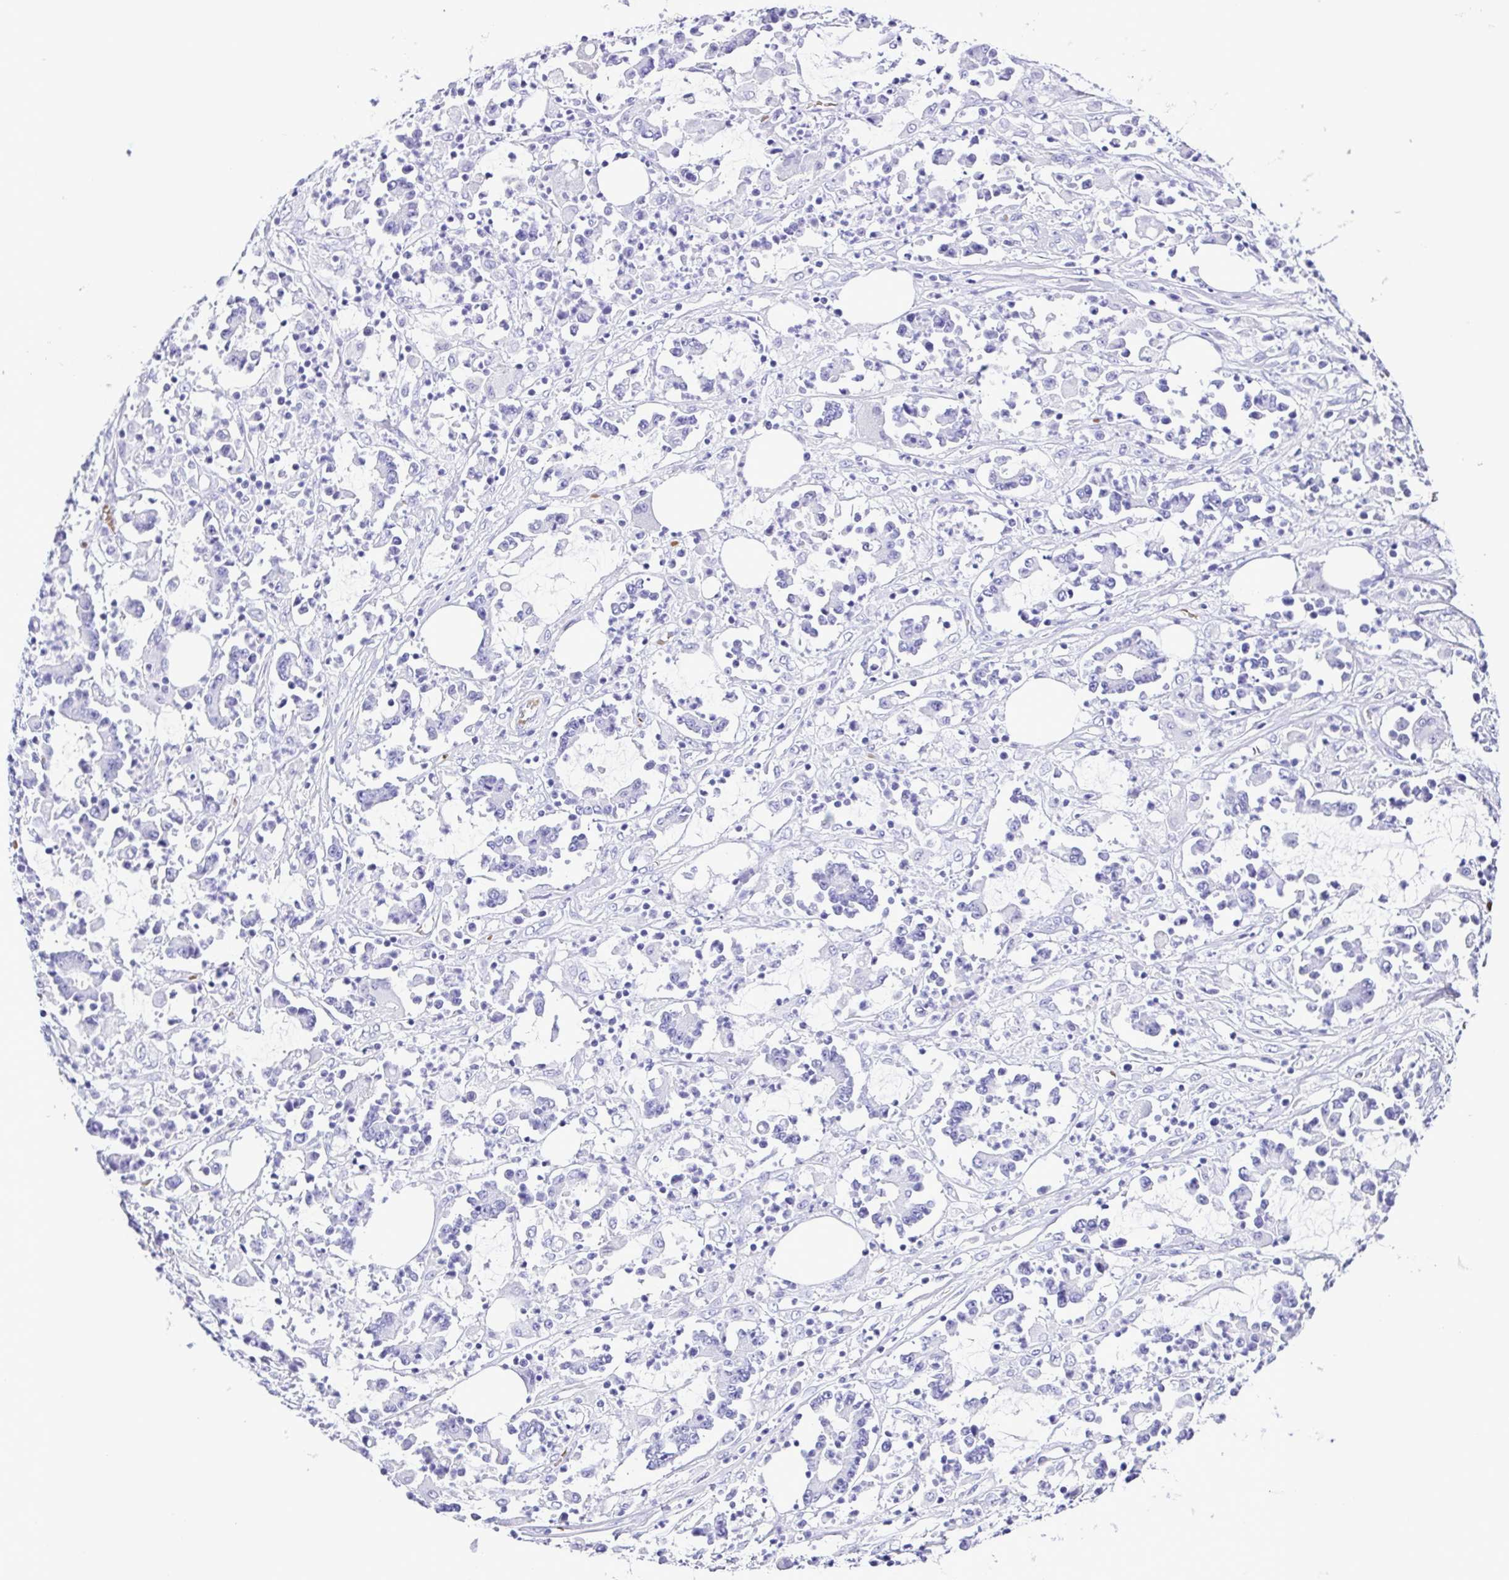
{"staining": {"intensity": "negative", "quantity": "none", "location": "none"}, "tissue": "stomach cancer", "cell_type": "Tumor cells", "image_type": "cancer", "snomed": [{"axis": "morphology", "description": "Adenocarcinoma, NOS"}, {"axis": "topography", "description": "Stomach, upper"}], "caption": "There is no significant positivity in tumor cells of stomach cancer. The staining is performed using DAB brown chromogen with nuclei counter-stained in using hematoxylin.", "gene": "SYT1", "patient": {"sex": "male", "age": 68}}